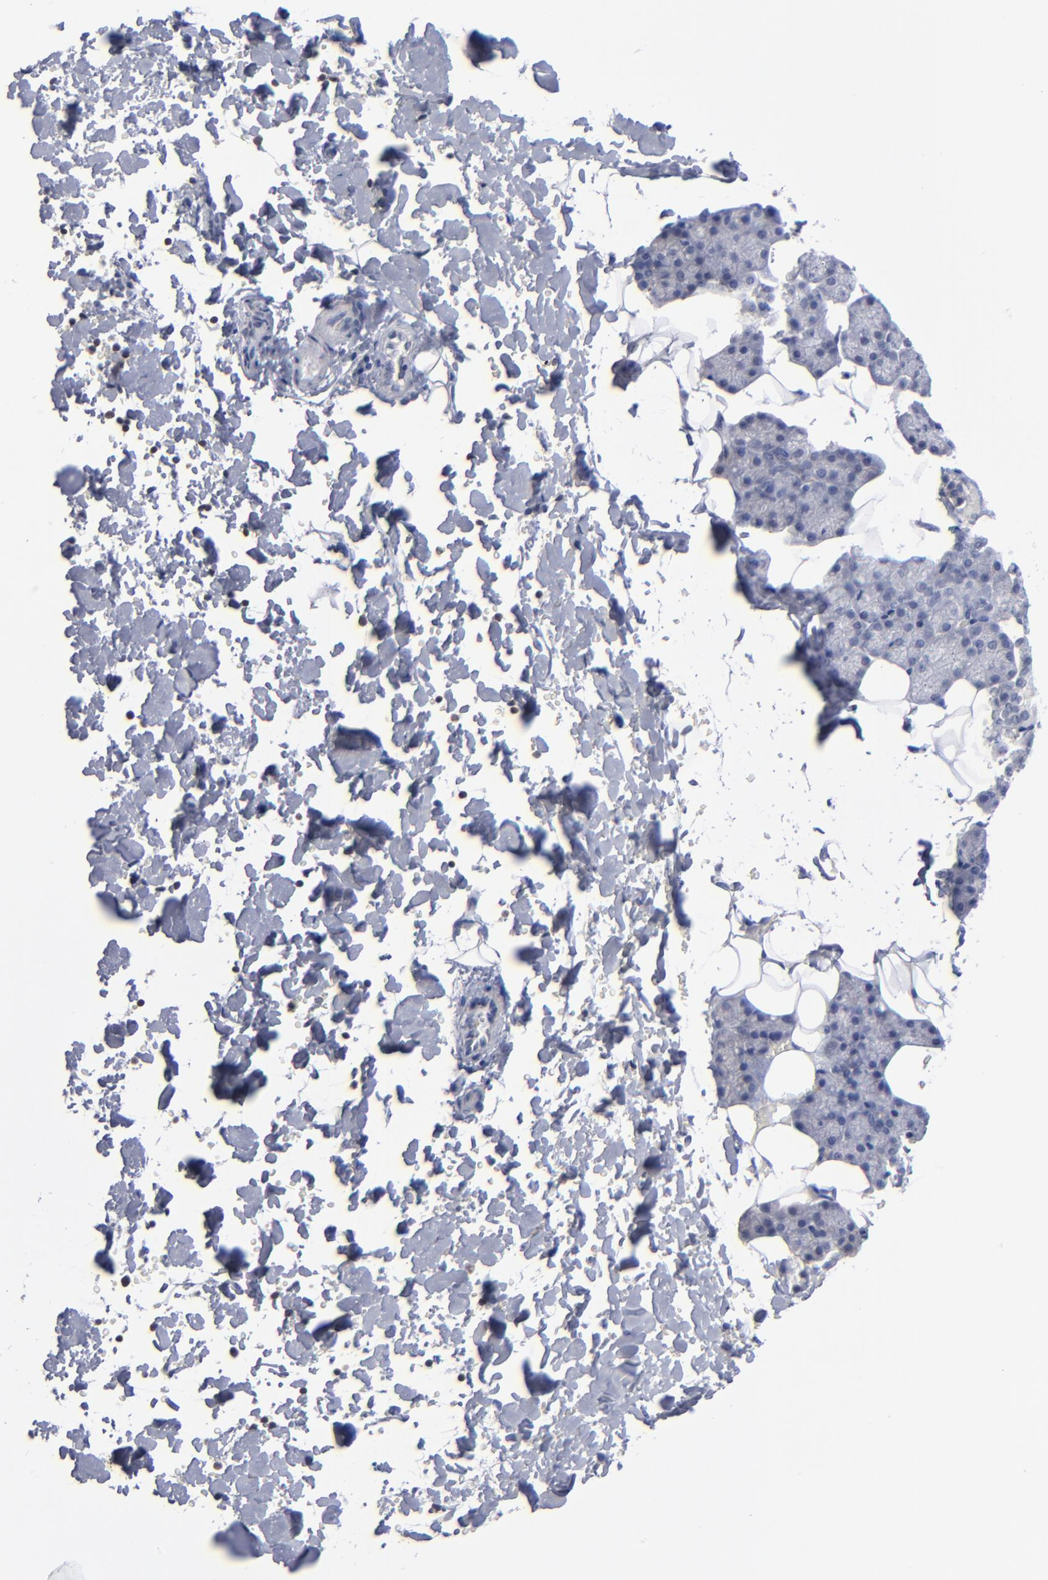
{"staining": {"intensity": "negative", "quantity": "none", "location": "none"}, "tissue": "salivary gland", "cell_type": "Glandular cells", "image_type": "normal", "snomed": [{"axis": "morphology", "description": "Normal tissue, NOS"}, {"axis": "topography", "description": "Lymph node"}, {"axis": "topography", "description": "Salivary gland"}], "caption": "DAB immunohistochemical staining of benign human salivary gland displays no significant expression in glandular cells.", "gene": "RPH3A", "patient": {"sex": "male", "age": 8}}